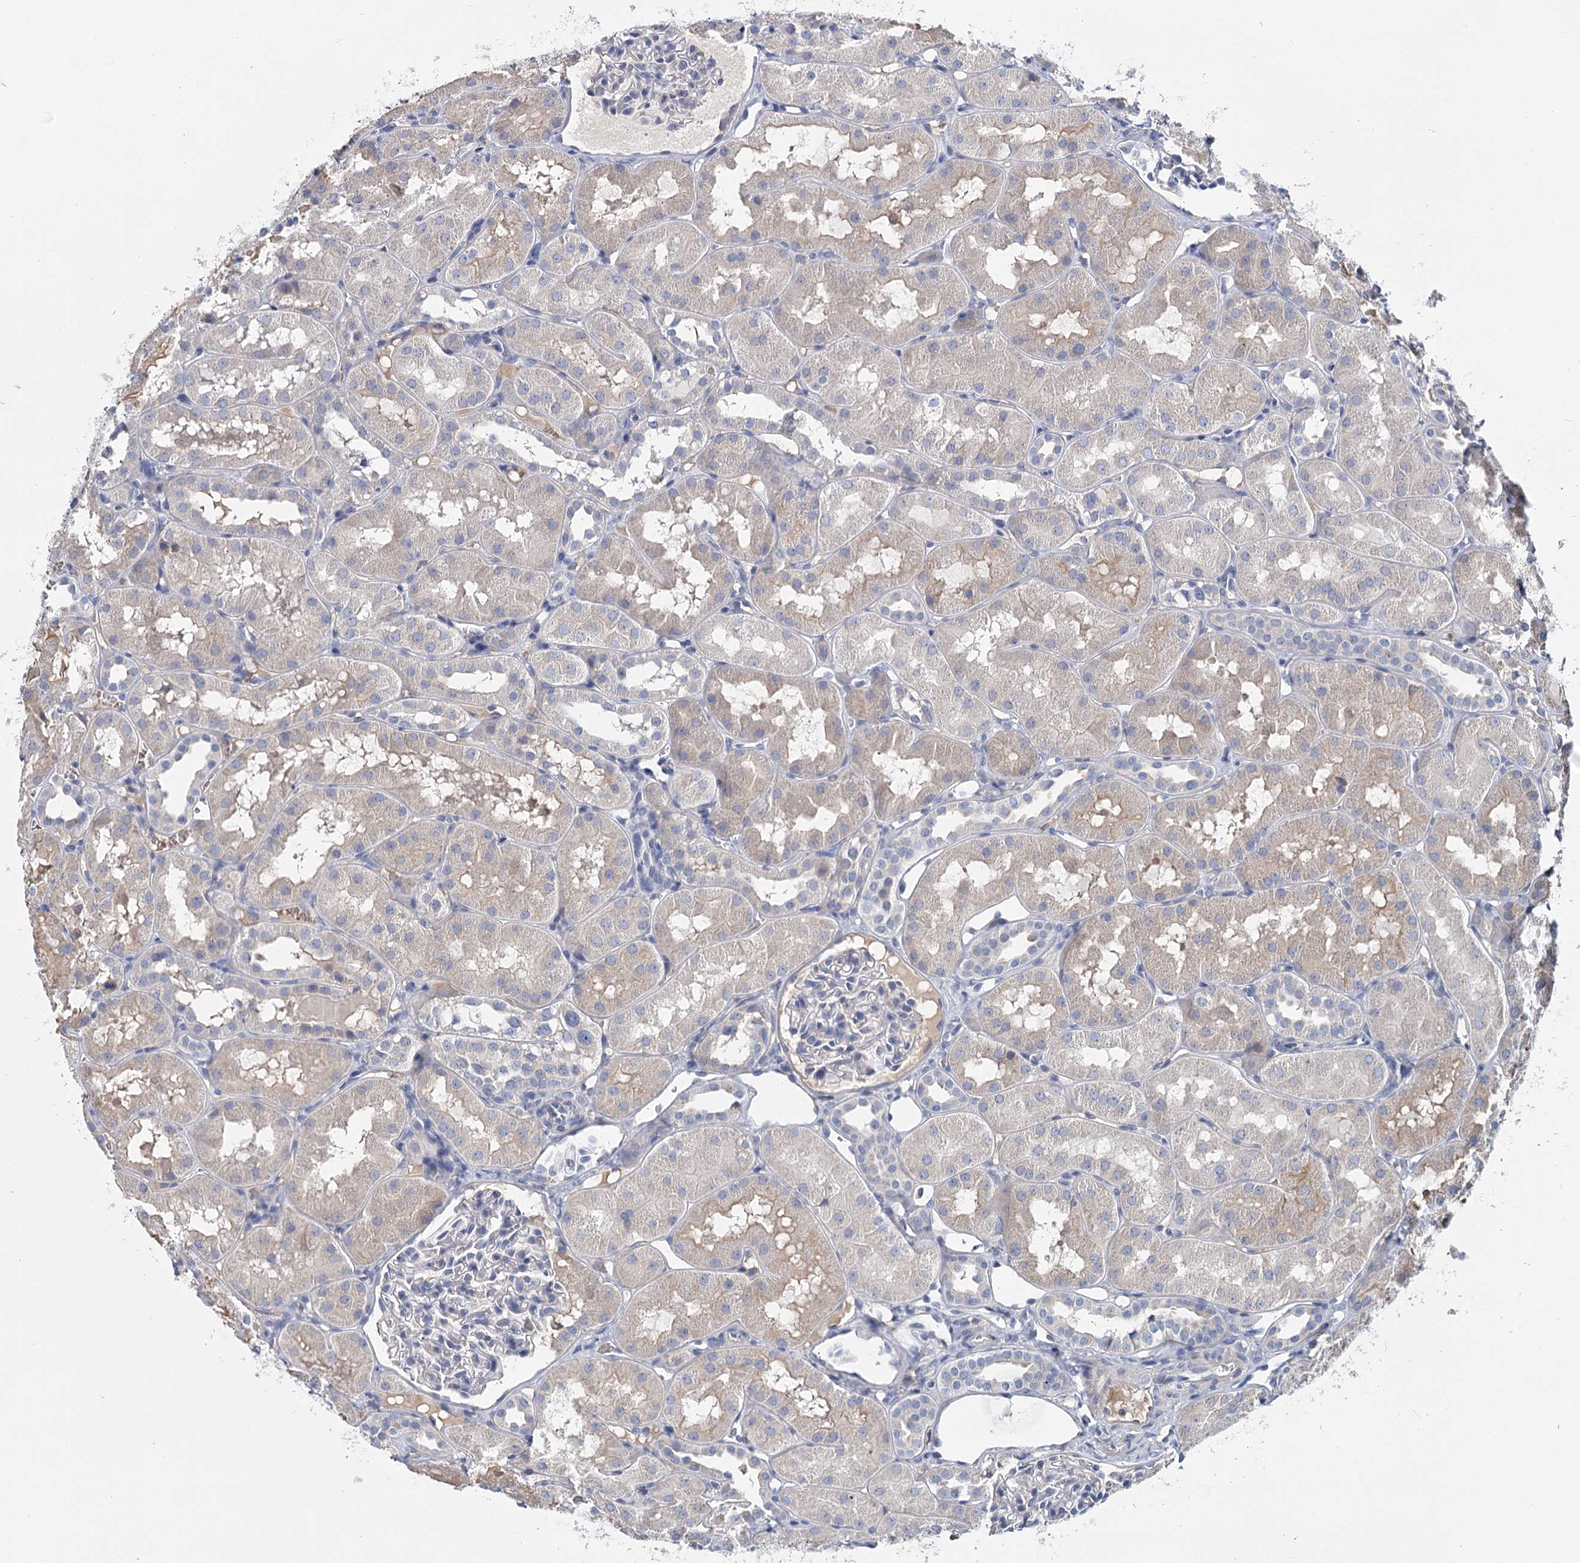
{"staining": {"intensity": "negative", "quantity": "none", "location": "none"}, "tissue": "kidney", "cell_type": "Cells in glomeruli", "image_type": "normal", "snomed": [{"axis": "morphology", "description": "Normal tissue, NOS"}, {"axis": "topography", "description": "Kidney"}, {"axis": "topography", "description": "Urinary bladder"}], "caption": "This micrograph is of normal kidney stained with IHC to label a protein in brown with the nuclei are counter-stained blue. There is no expression in cells in glomeruli. (DAB (3,3'-diaminobenzidine) IHC, high magnification).", "gene": "ANKRD16", "patient": {"sex": "male", "age": 16}}